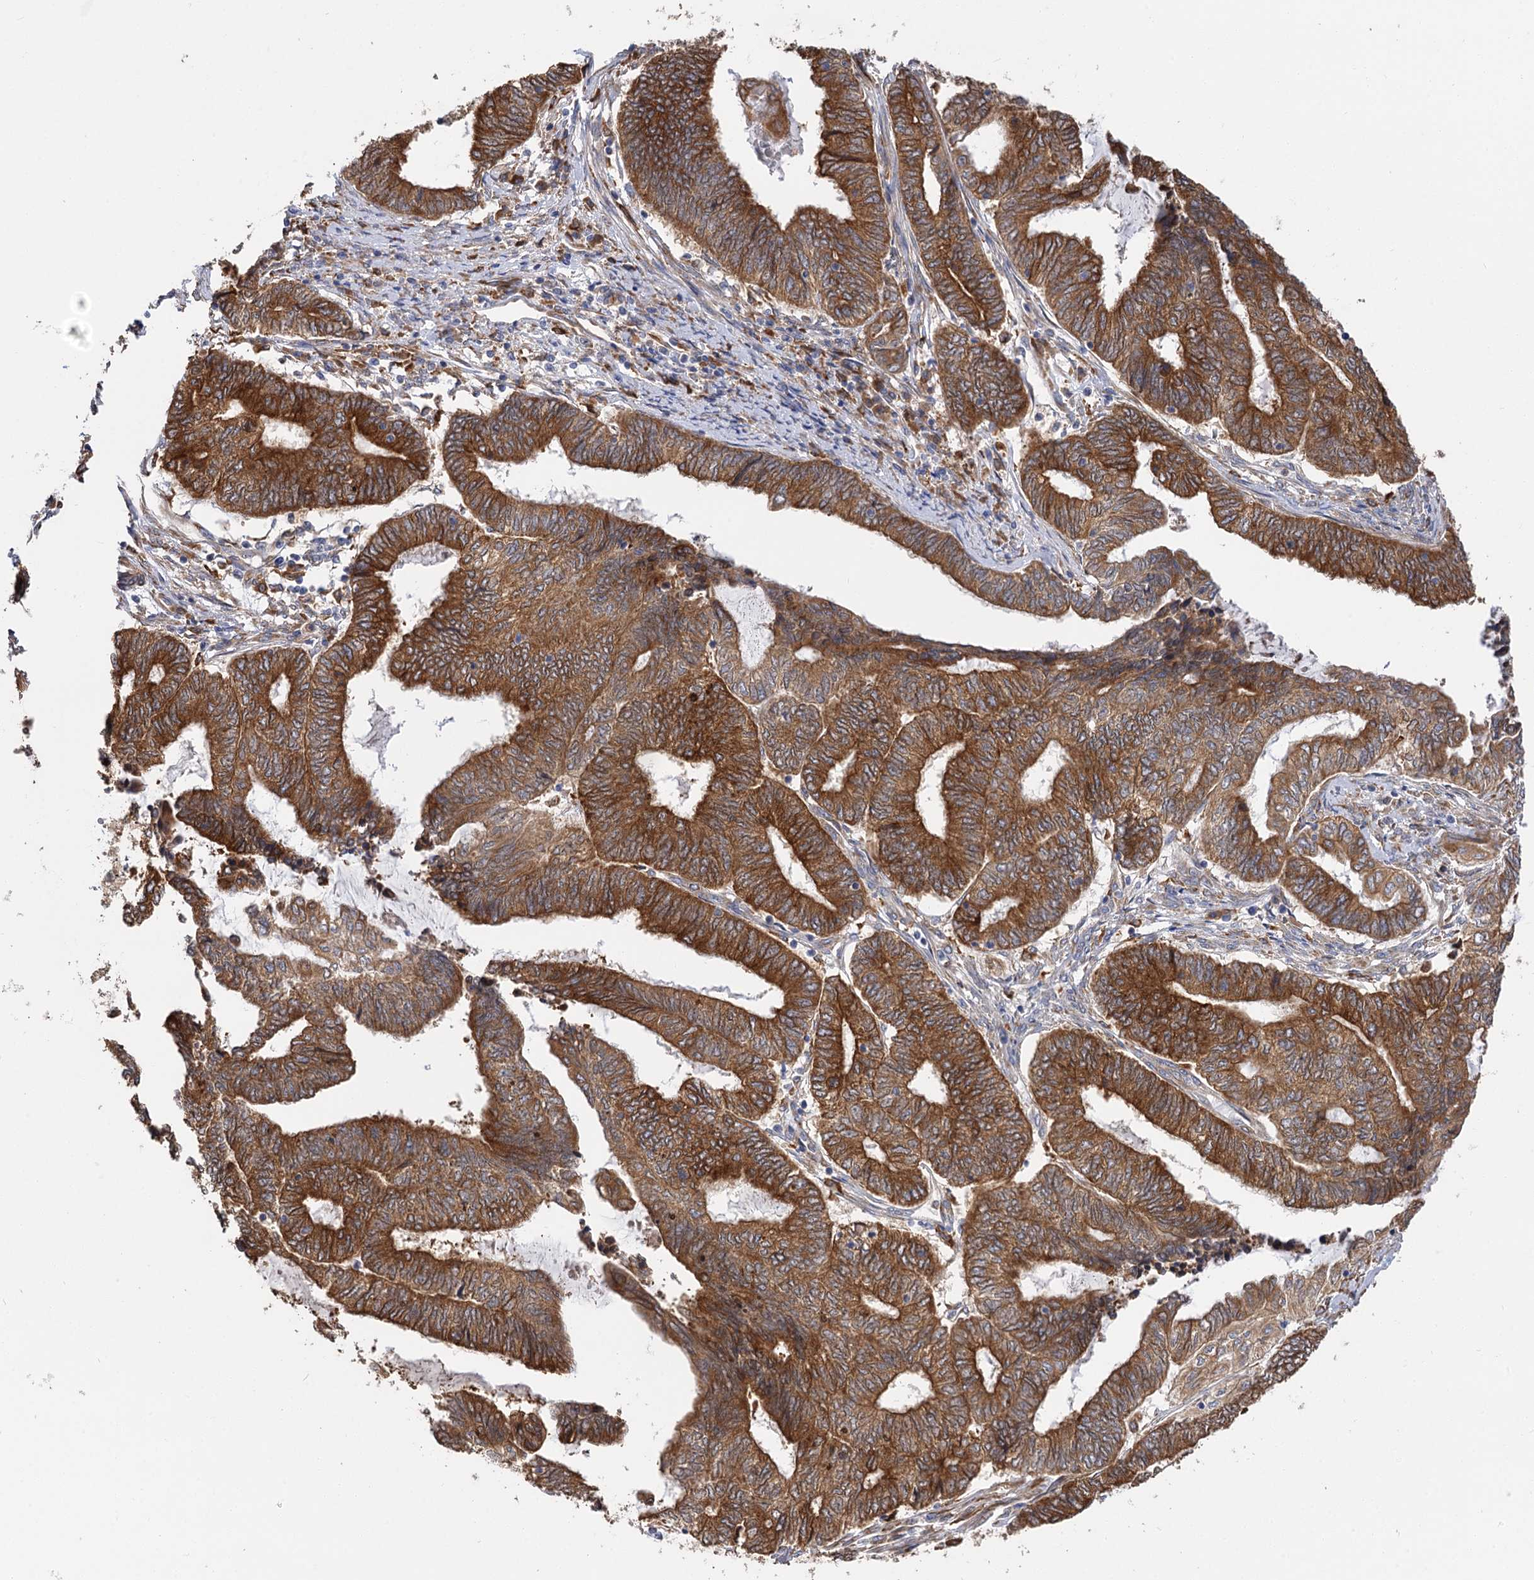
{"staining": {"intensity": "strong", "quantity": ">75%", "location": "cytoplasmic/membranous"}, "tissue": "endometrial cancer", "cell_type": "Tumor cells", "image_type": "cancer", "snomed": [{"axis": "morphology", "description": "Adenocarcinoma, NOS"}, {"axis": "topography", "description": "Uterus"}, {"axis": "topography", "description": "Endometrium"}], "caption": "The image exhibits immunohistochemical staining of endometrial cancer (adenocarcinoma). There is strong cytoplasmic/membranous positivity is seen in approximately >75% of tumor cells. The staining was performed using DAB (3,3'-diaminobenzidine) to visualize the protein expression in brown, while the nuclei were stained in blue with hematoxylin (Magnification: 20x).", "gene": "PPIP5K2", "patient": {"sex": "female", "age": 70}}